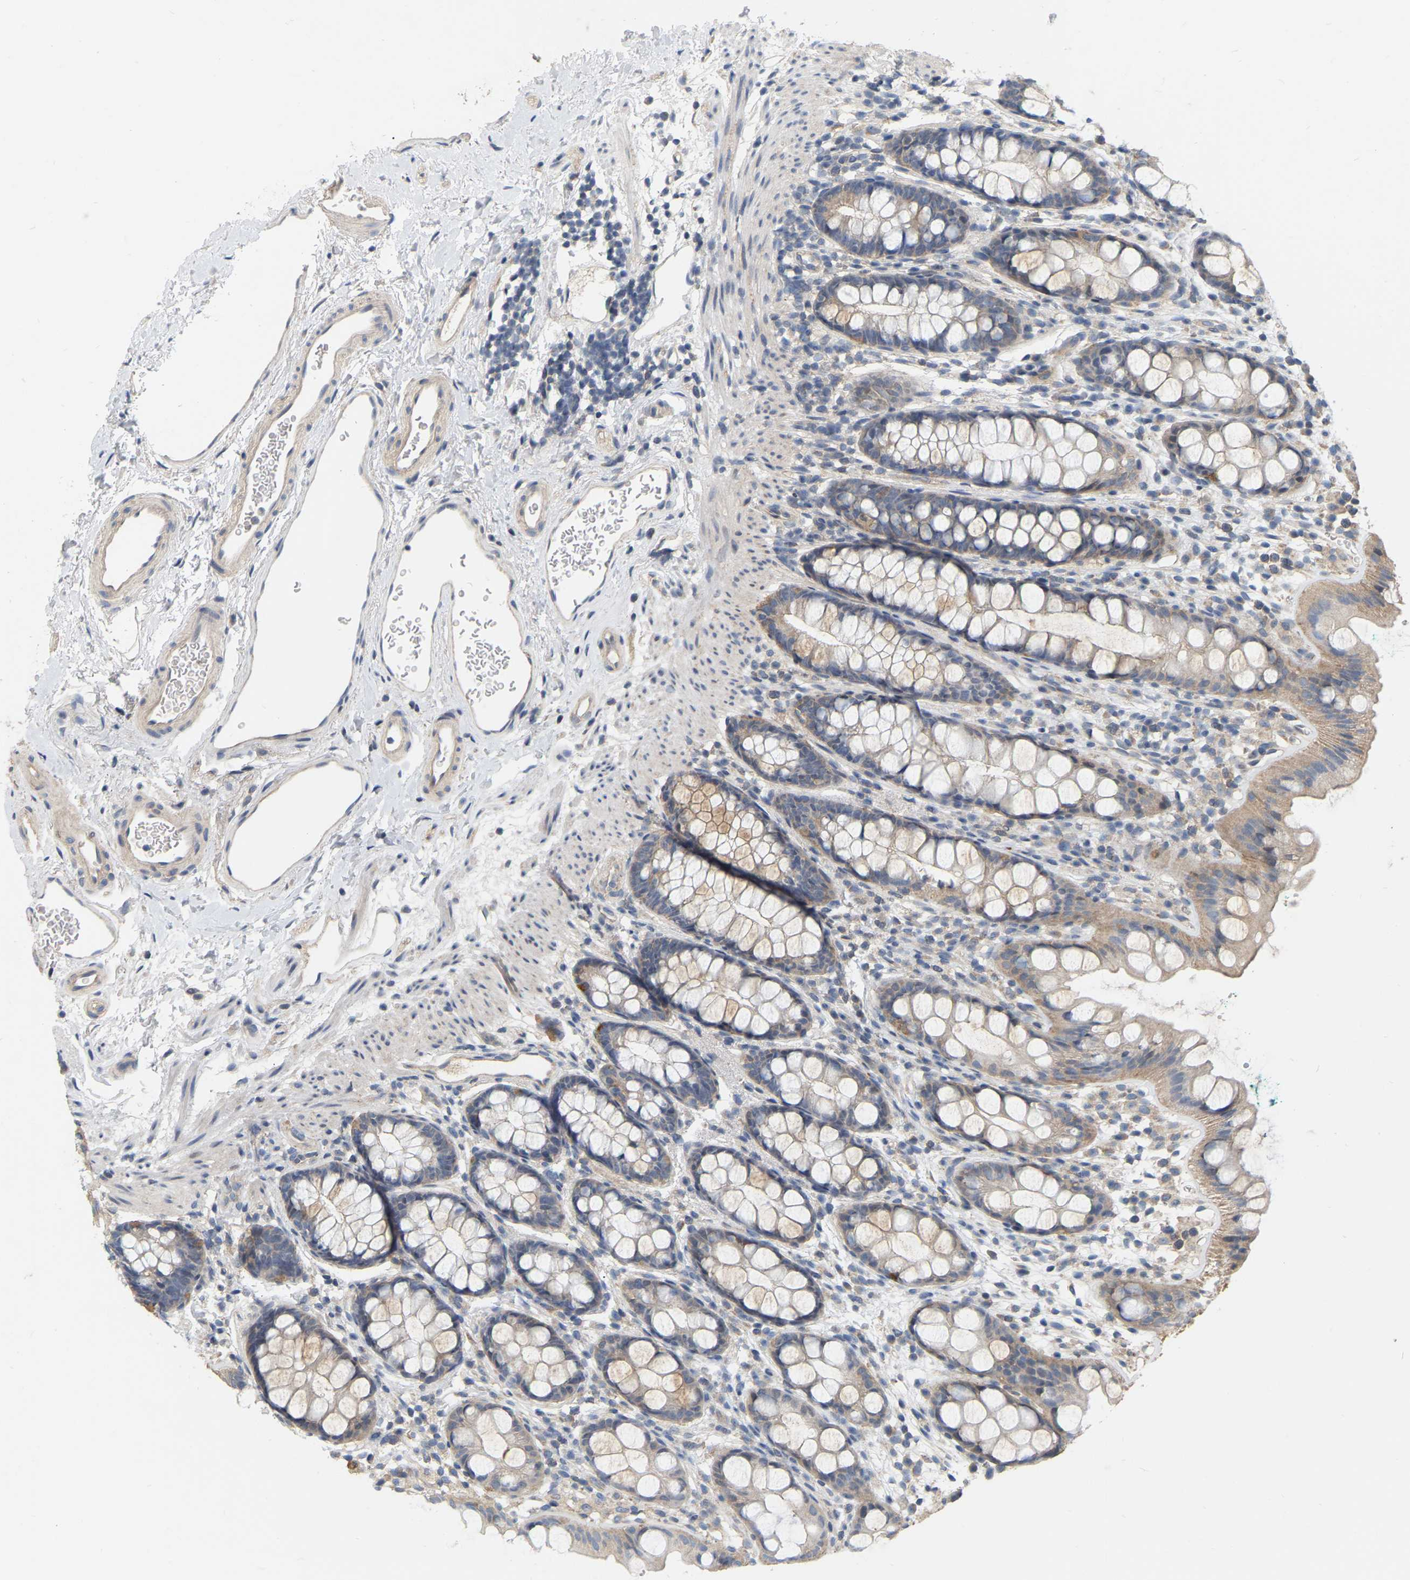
{"staining": {"intensity": "moderate", "quantity": "25%-75%", "location": "cytoplasmic/membranous"}, "tissue": "rectum", "cell_type": "Glandular cells", "image_type": "normal", "snomed": [{"axis": "morphology", "description": "Normal tissue, NOS"}, {"axis": "topography", "description": "Rectum"}], "caption": "Immunohistochemical staining of normal human rectum reveals 25%-75% levels of moderate cytoplasmic/membranous protein expression in approximately 25%-75% of glandular cells.", "gene": "SSH1", "patient": {"sex": "female", "age": 65}}